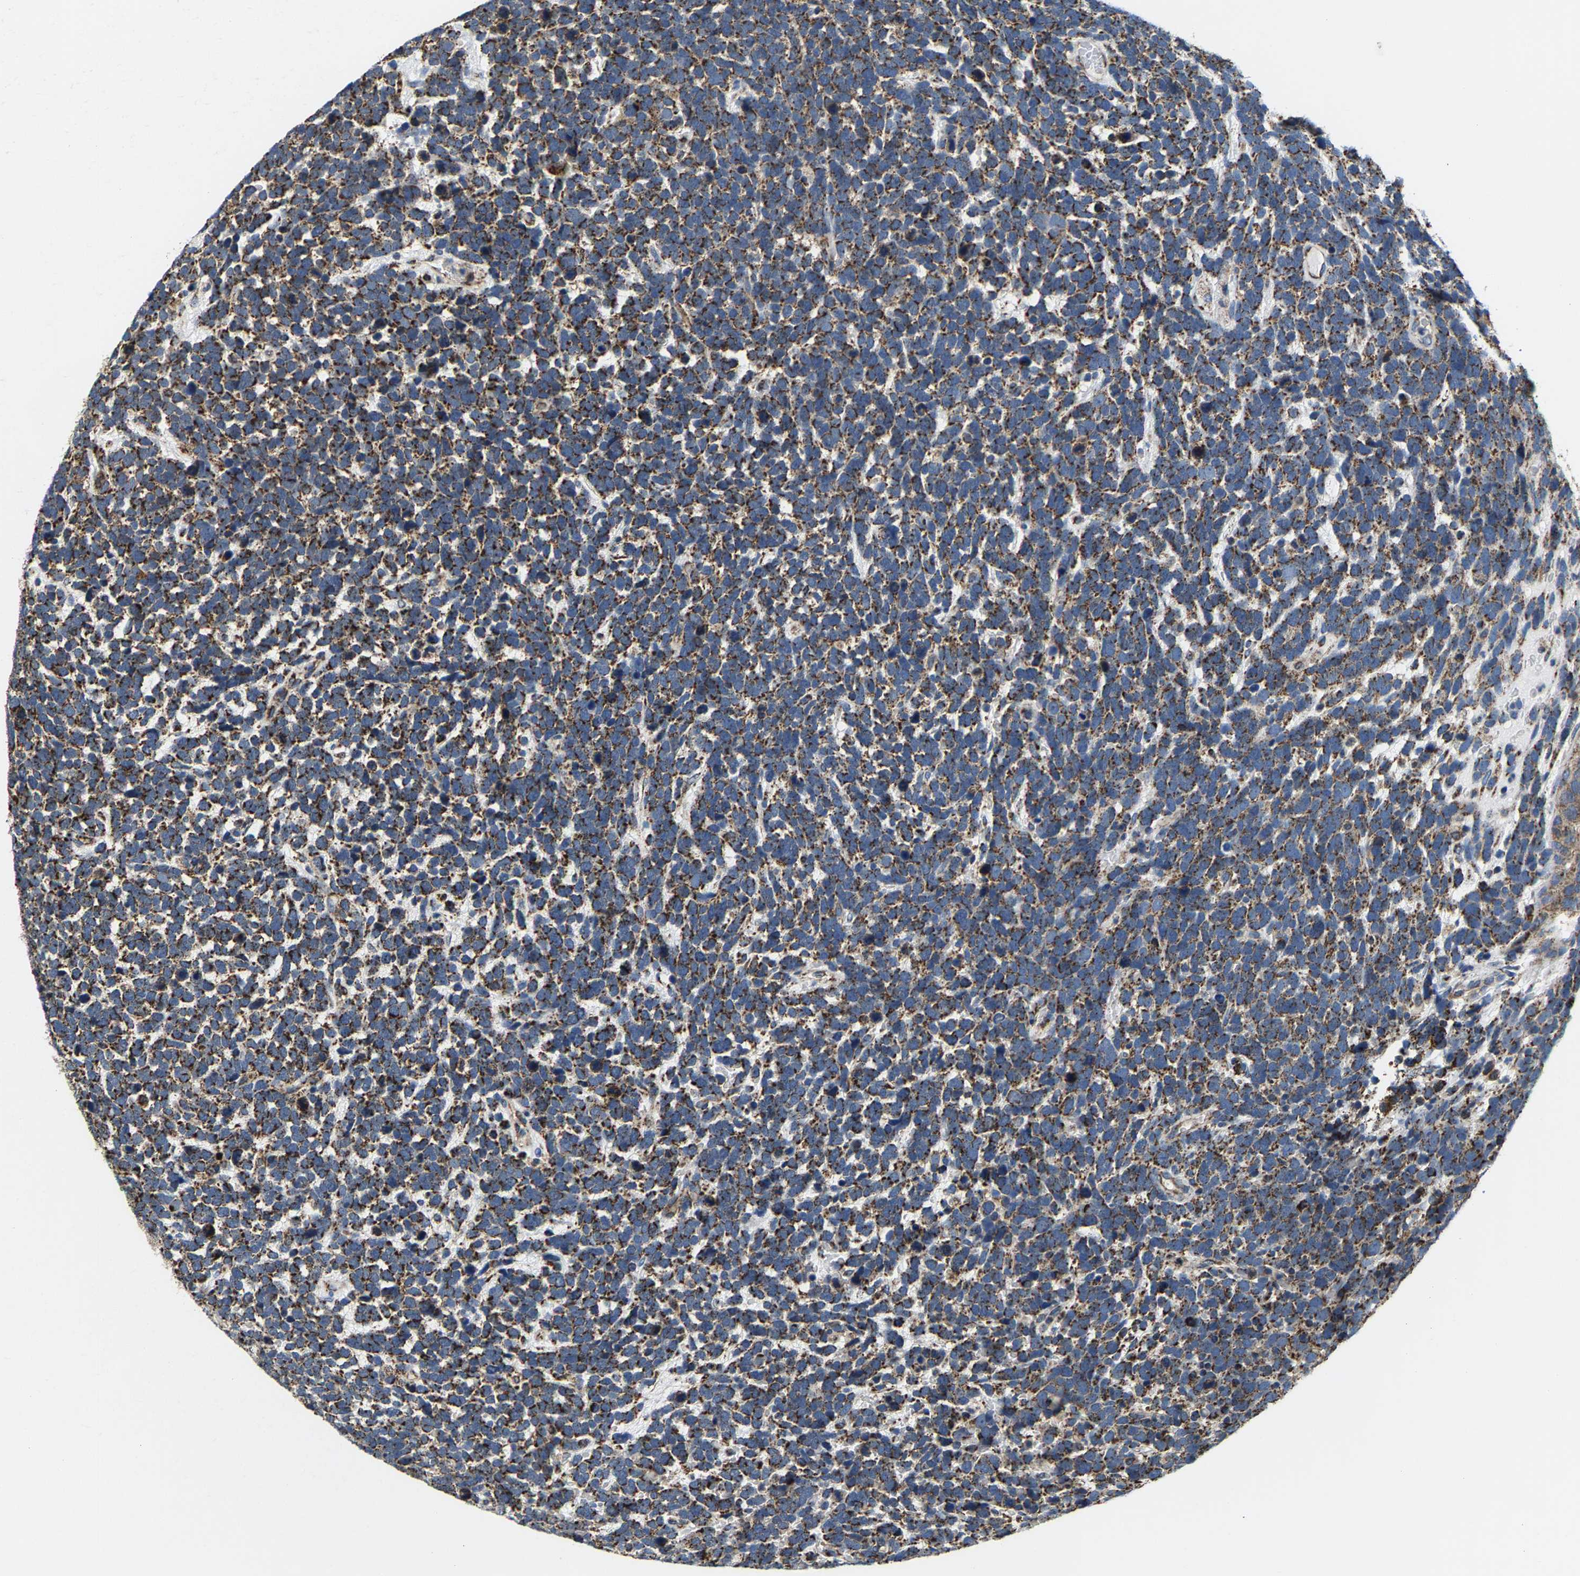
{"staining": {"intensity": "moderate", "quantity": ">75%", "location": "cytoplasmic/membranous"}, "tissue": "urothelial cancer", "cell_type": "Tumor cells", "image_type": "cancer", "snomed": [{"axis": "morphology", "description": "Urothelial carcinoma, High grade"}, {"axis": "topography", "description": "Urinary bladder"}], "caption": "DAB (3,3'-diaminobenzidine) immunohistochemical staining of human urothelial carcinoma (high-grade) demonstrates moderate cytoplasmic/membranous protein staining in approximately >75% of tumor cells.", "gene": "SHMT2", "patient": {"sex": "female", "age": 82}}